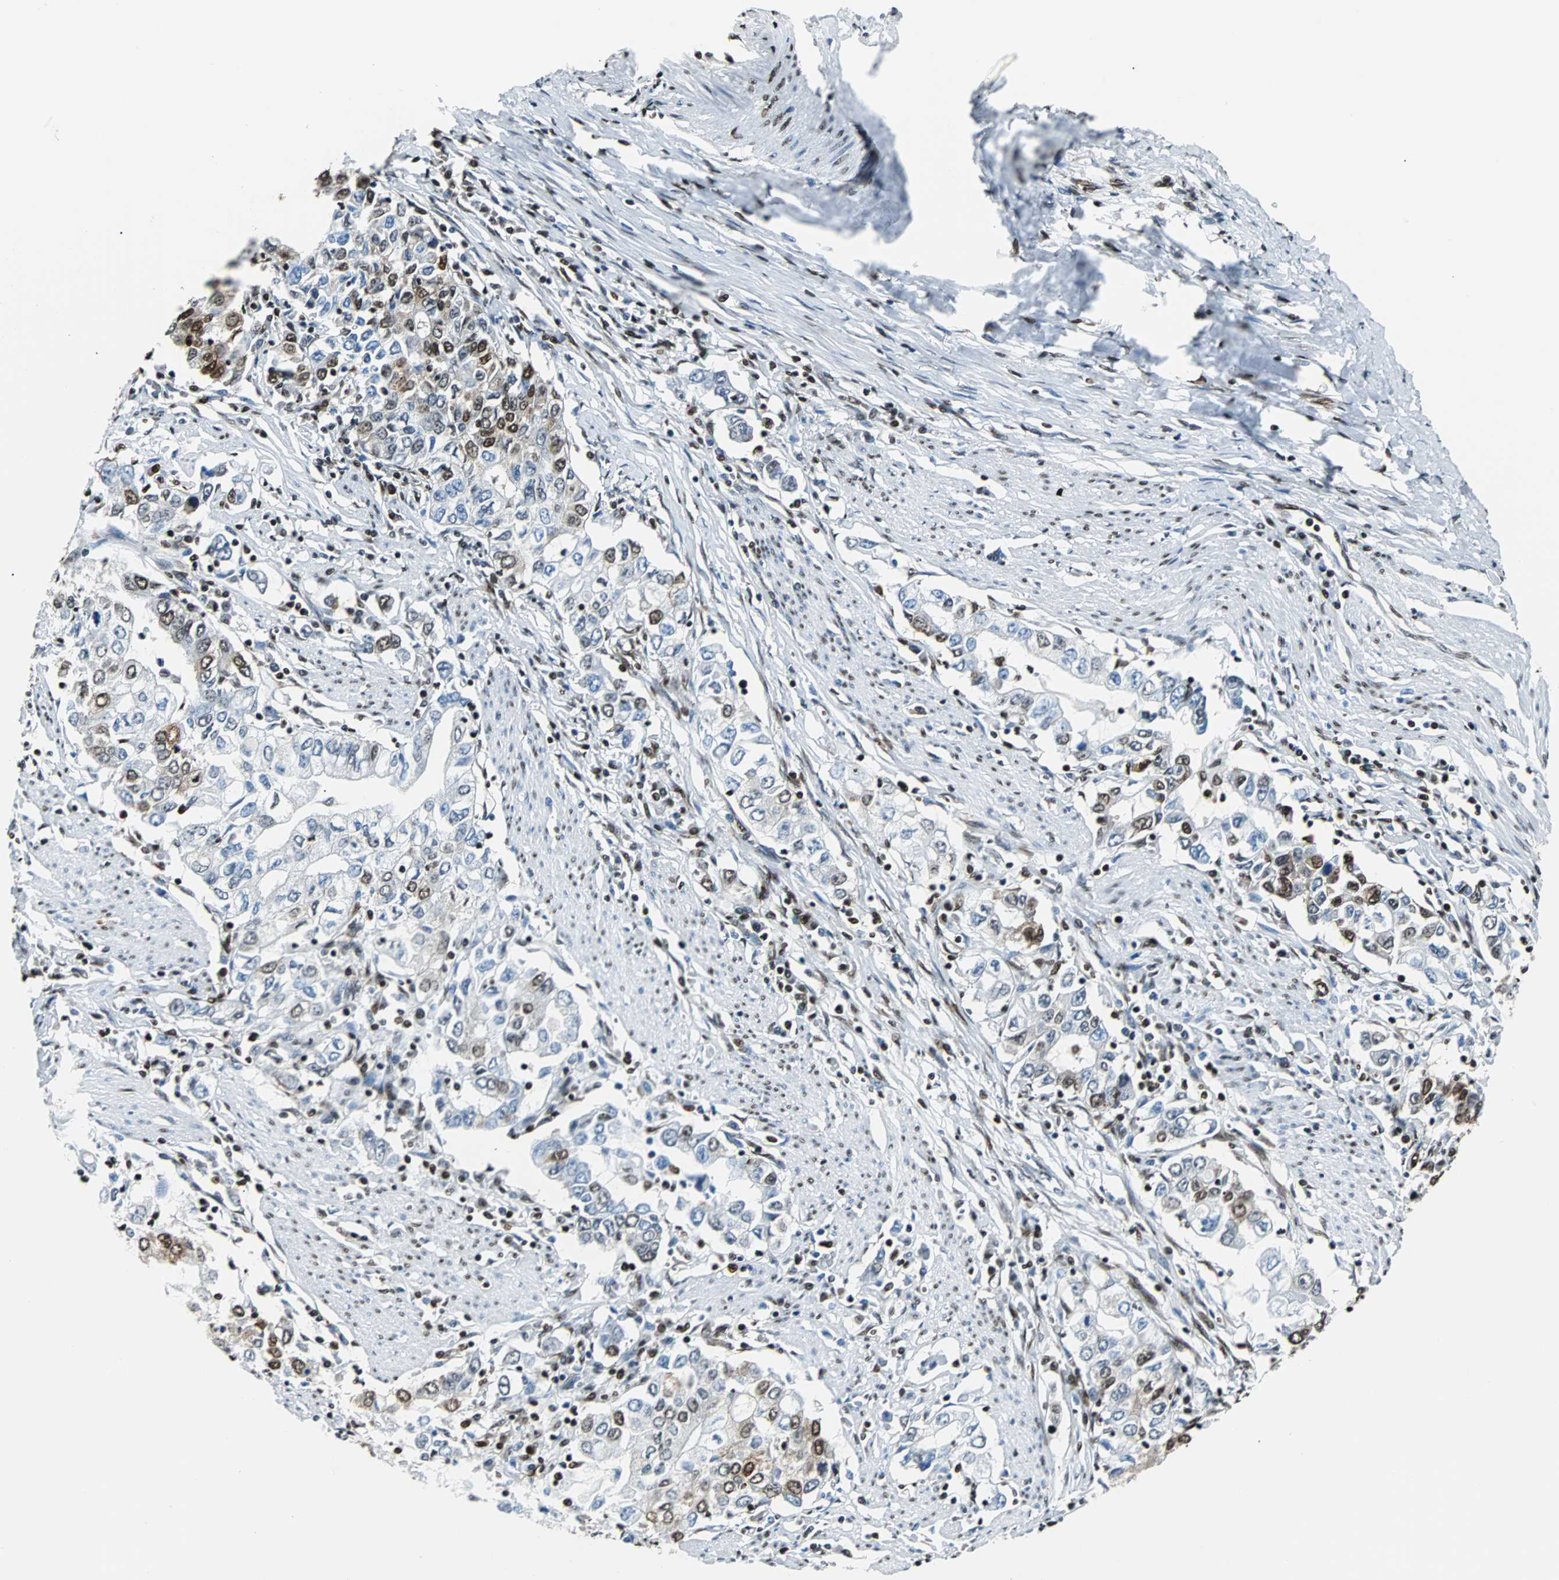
{"staining": {"intensity": "strong", "quantity": "<25%", "location": "cytoplasmic/membranous,nuclear"}, "tissue": "stomach cancer", "cell_type": "Tumor cells", "image_type": "cancer", "snomed": [{"axis": "morphology", "description": "Adenocarcinoma, NOS"}, {"axis": "topography", "description": "Stomach, lower"}], "caption": "Stomach adenocarcinoma tissue reveals strong cytoplasmic/membranous and nuclear staining in approximately <25% of tumor cells, visualized by immunohistochemistry. (Brightfield microscopy of DAB IHC at high magnification).", "gene": "FUBP1", "patient": {"sex": "female", "age": 72}}